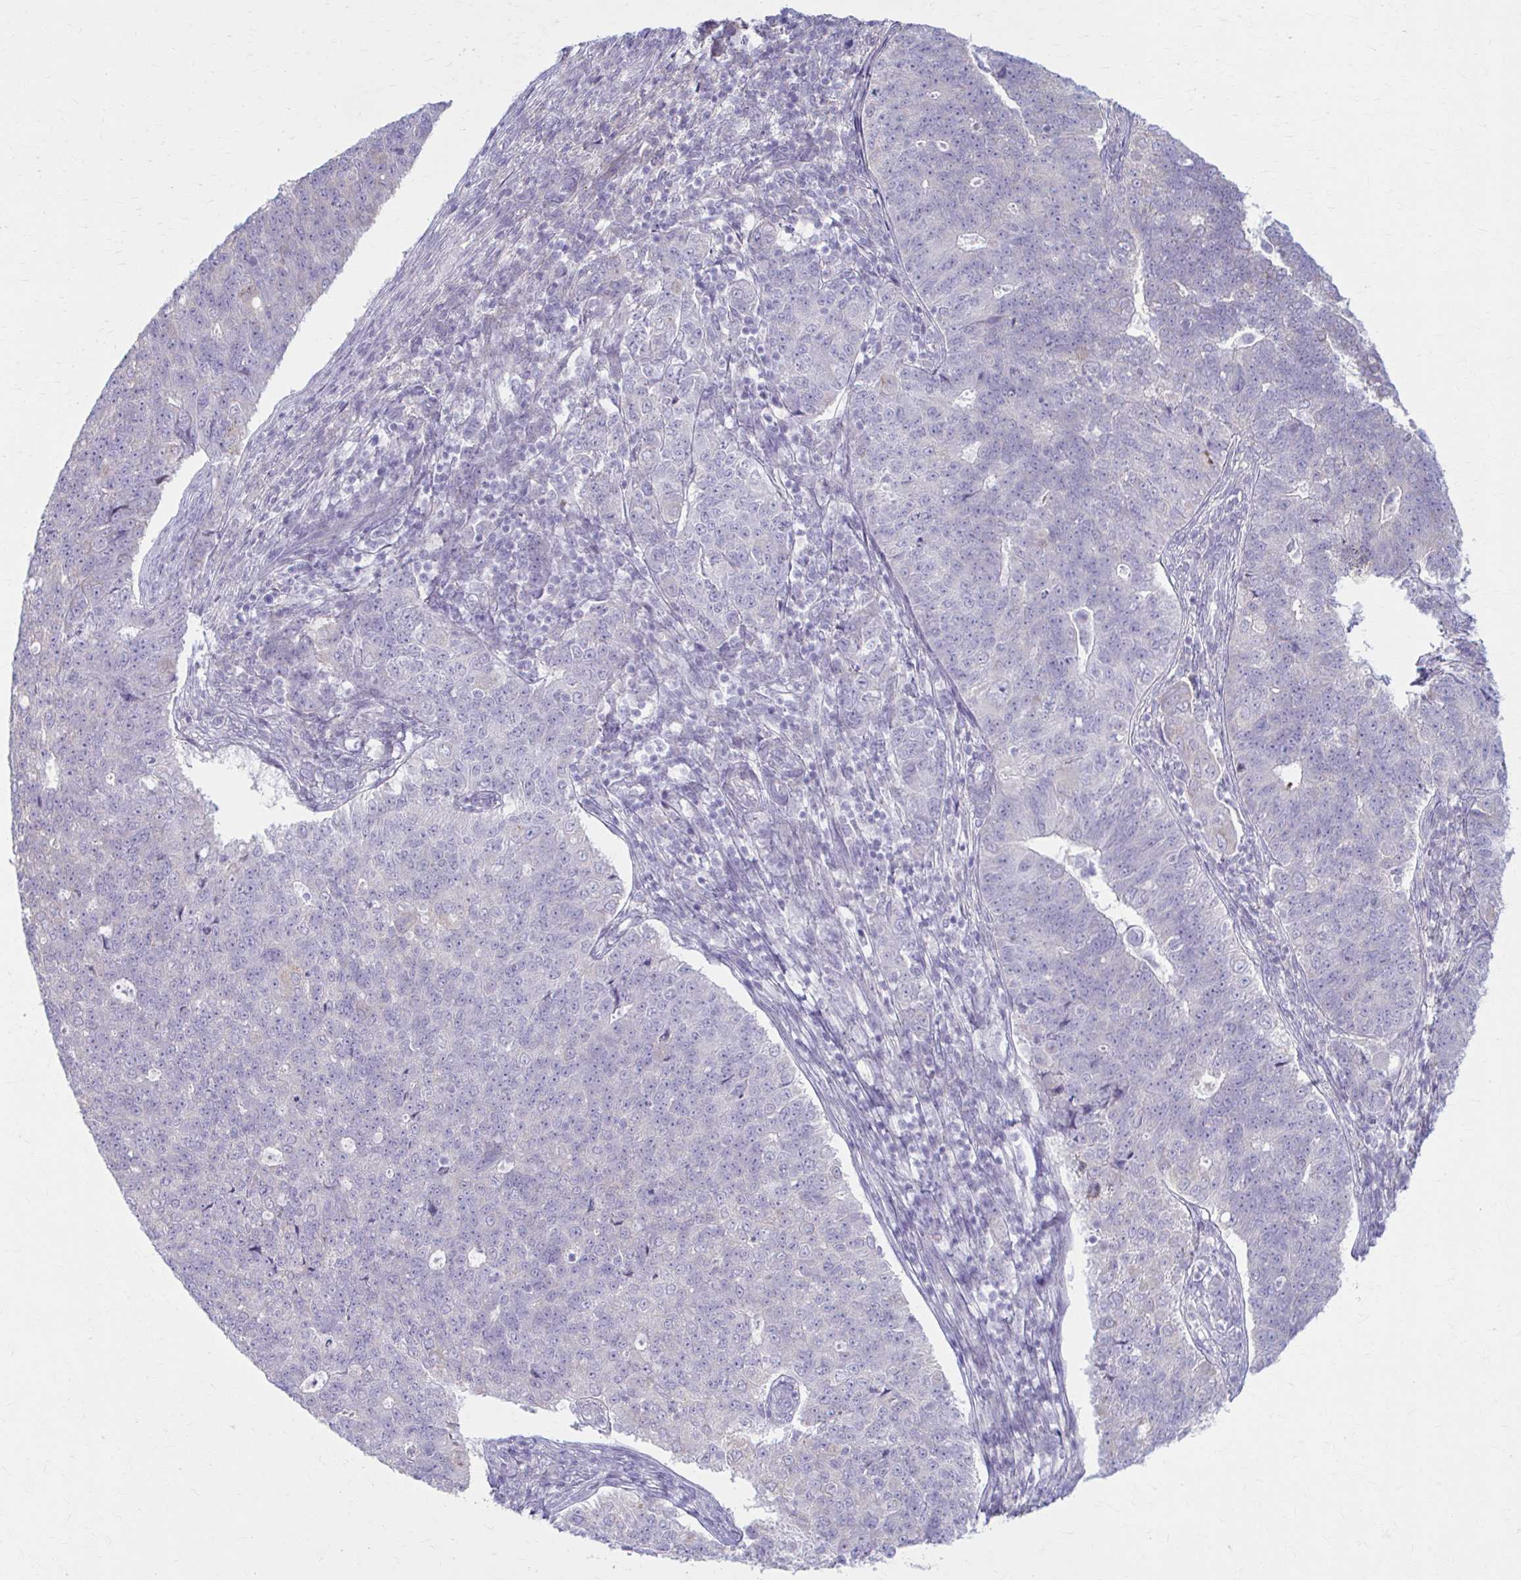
{"staining": {"intensity": "negative", "quantity": "none", "location": "none"}, "tissue": "endometrial cancer", "cell_type": "Tumor cells", "image_type": "cancer", "snomed": [{"axis": "morphology", "description": "Adenocarcinoma, NOS"}, {"axis": "topography", "description": "Endometrium"}], "caption": "Tumor cells show no significant staining in endometrial adenocarcinoma.", "gene": "PRKRA", "patient": {"sex": "female", "age": 43}}